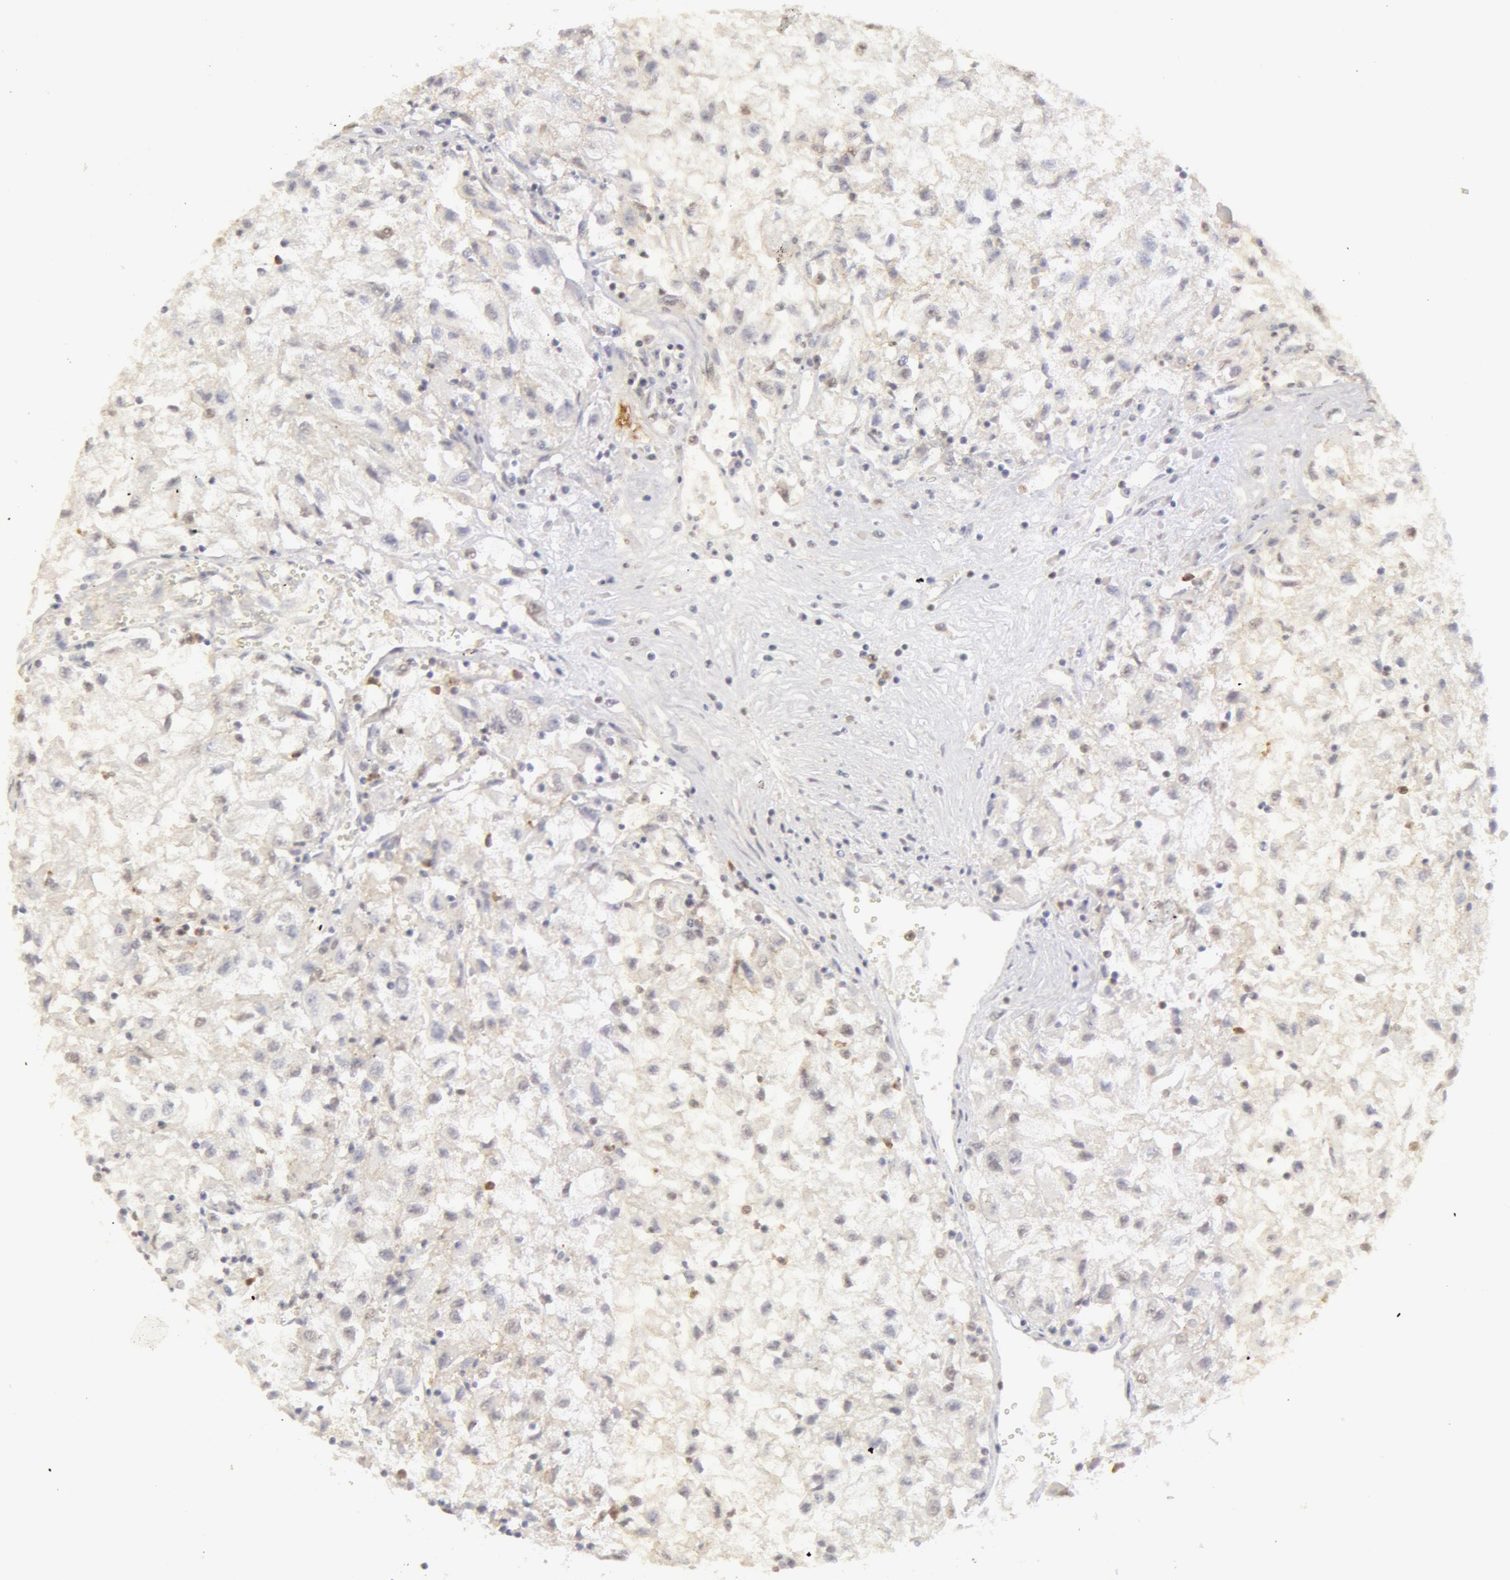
{"staining": {"intensity": "weak", "quantity": "25%-75%", "location": "cytoplasmic/membranous"}, "tissue": "renal cancer", "cell_type": "Tumor cells", "image_type": "cancer", "snomed": [{"axis": "morphology", "description": "Adenocarcinoma, NOS"}, {"axis": "topography", "description": "Kidney"}], "caption": "Weak cytoplasmic/membranous protein positivity is seen in about 25%-75% of tumor cells in renal cancer (adenocarcinoma).", "gene": "ADAM10", "patient": {"sex": "male", "age": 59}}